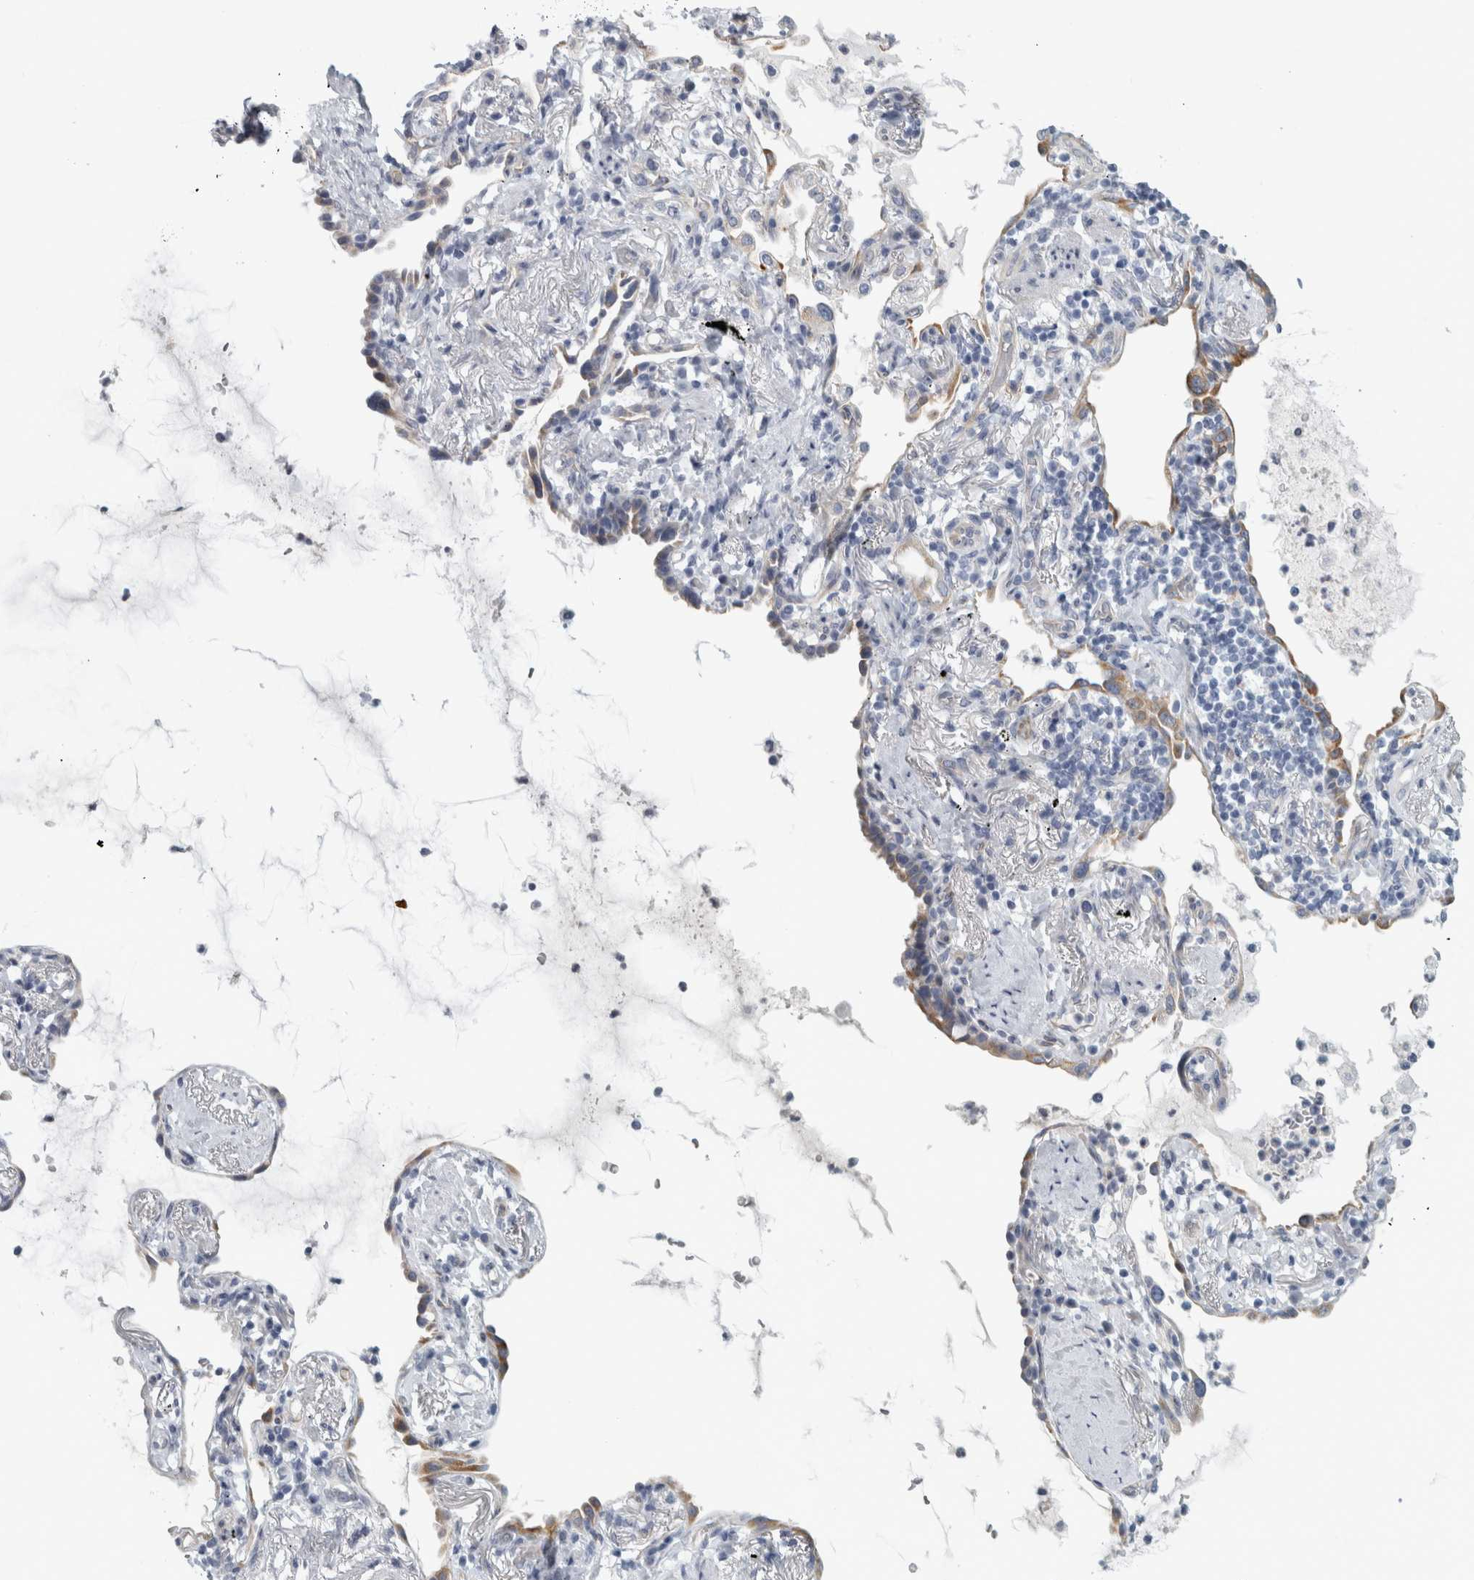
{"staining": {"intensity": "weak", "quantity": "<25%", "location": "cytoplasmic/membranous"}, "tissue": "lung cancer", "cell_type": "Tumor cells", "image_type": "cancer", "snomed": [{"axis": "morphology", "description": "Adenocarcinoma, NOS"}, {"axis": "topography", "description": "Lung"}], "caption": "This micrograph is of lung adenocarcinoma stained with immunohistochemistry (IHC) to label a protein in brown with the nuclei are counter-stained blue. There is no positivity in tumor cells.", "gene": "B3GNT3", "patient": {"sex": "female", "age": 70}}